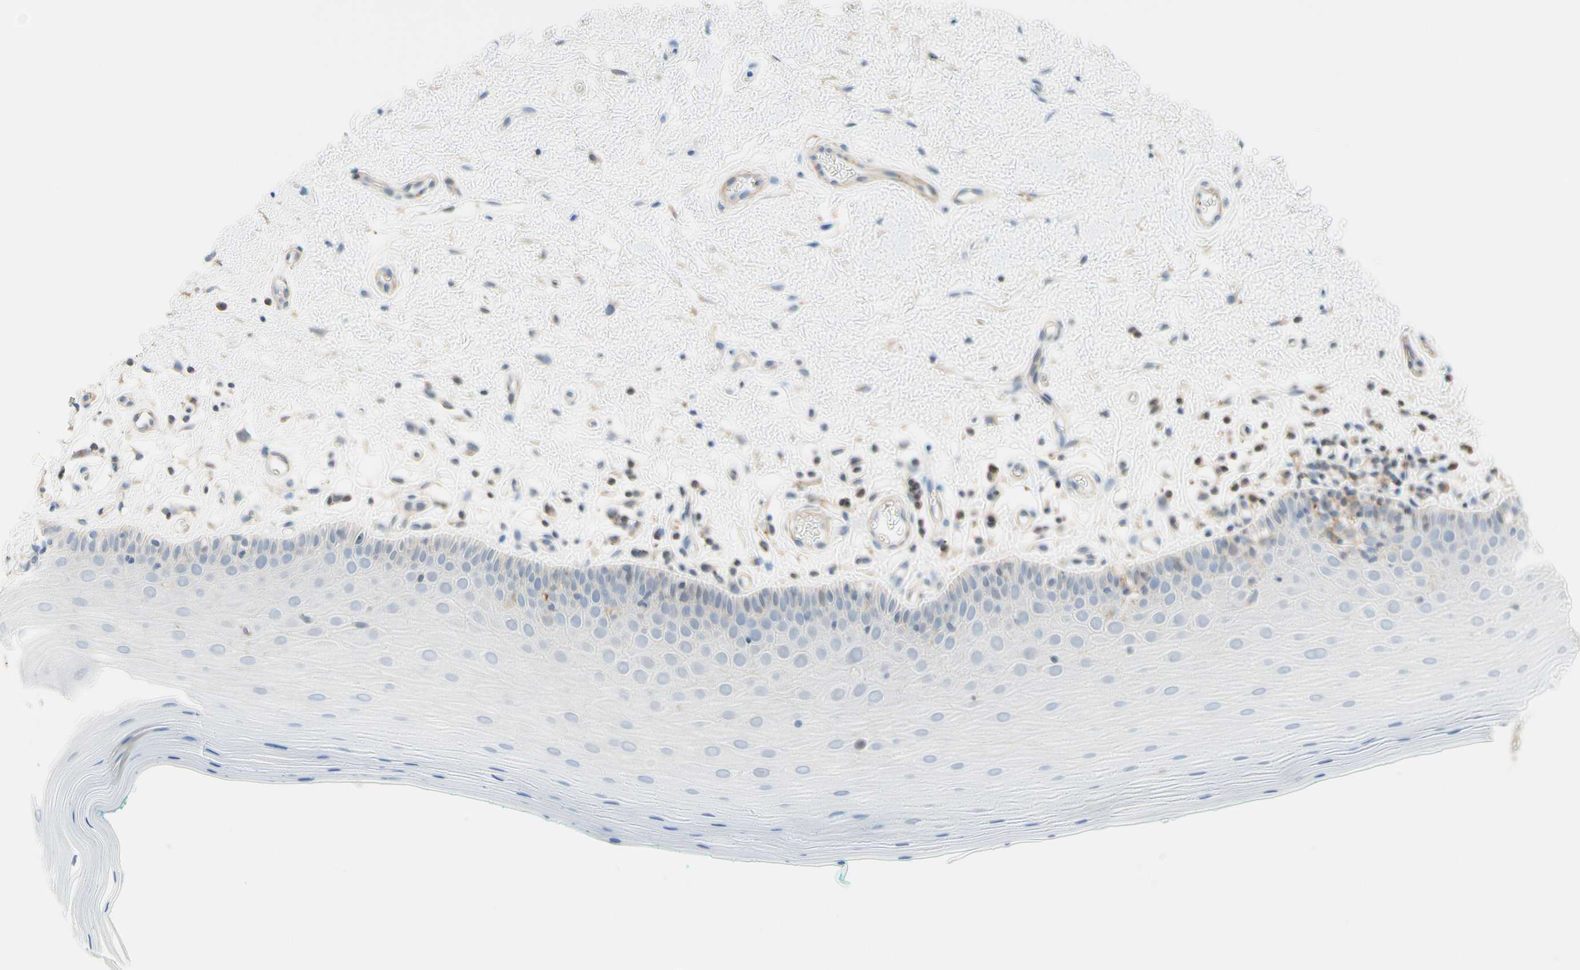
{"staining": {"intensity": "negative", "quantity": "none", "location": "none"}, "tissue": "oral mucosa", "cell_type": "Squamous epithelial cells", "image_type": "normal", "snomed": [{"axis": "morphology", "description": "Normal tissue, NOS"}, {"axis": "topography", "description": "Skeletal muscle"}, {"axis": "topography", "description": "Oral tissue"}], "caption": "The histopathology image demonstrates no significant expression in squamous epithelial cells of oral mucosa.", "gene": "SEMA4C", "patient": {"sex": "male", "age": 58}}